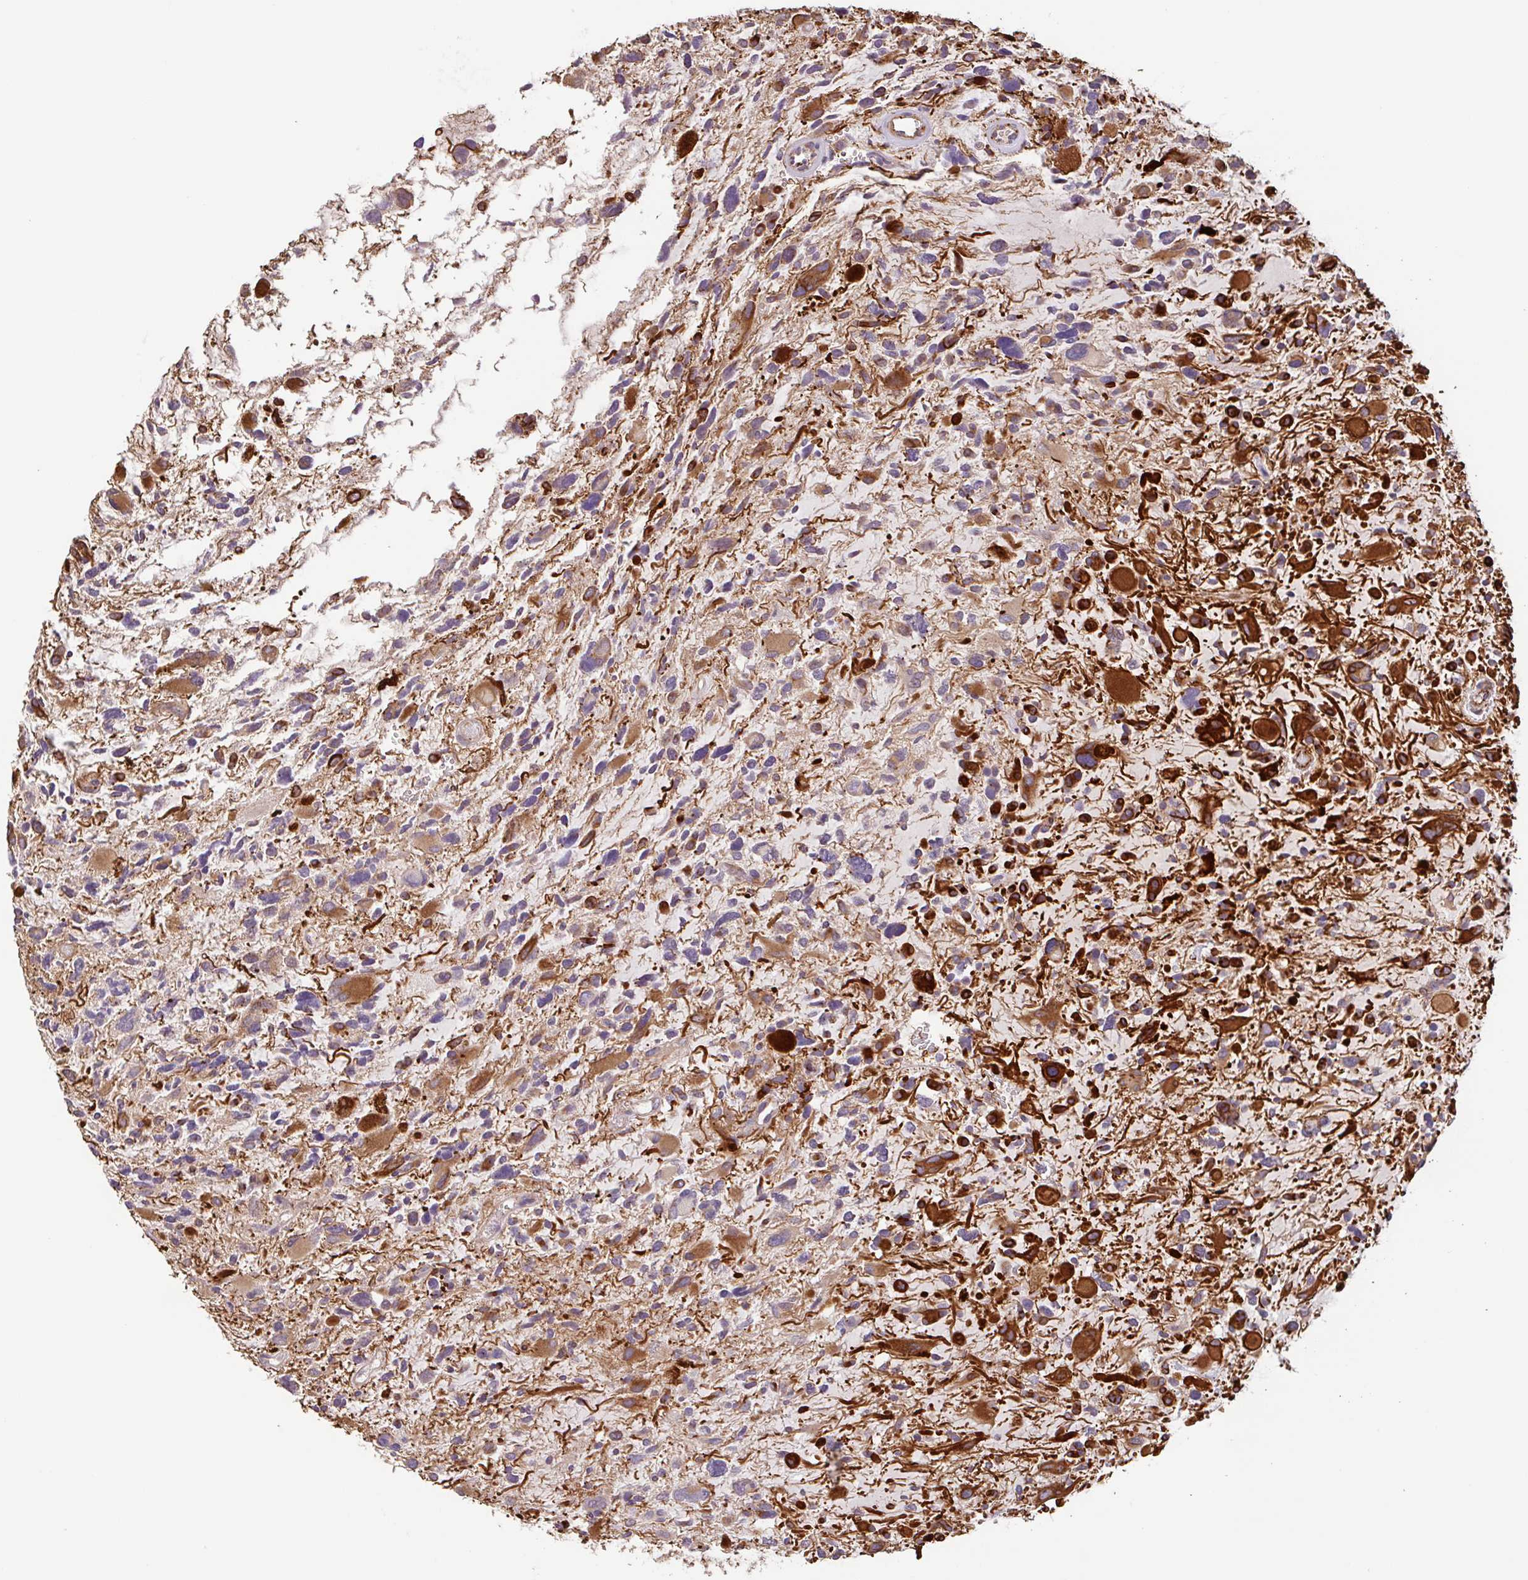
{"staining": {"intensity": "strong", "quantity": "25%-75%", "location": "cytoplasmic/membranous"}, "tissue": "glioma", "cell_type": "Tumor cells", "image_type": "cancer", "snomed": [{"axis": "morphology", "description": "Glioma, malignant, High grade"}, {"axis": "topography", "description": "Brain"}], "caption": "Immunohistochemistry (IHC) image of human high-grade glioma (malignant) stained for a protein (brown), which demonstrates high levels of strong cytoplasmic/membranous staining in approximately 25%-75% of tumor cells.", "gene": "ZNF790", "patient": {"sex": "female", "age": 11}}